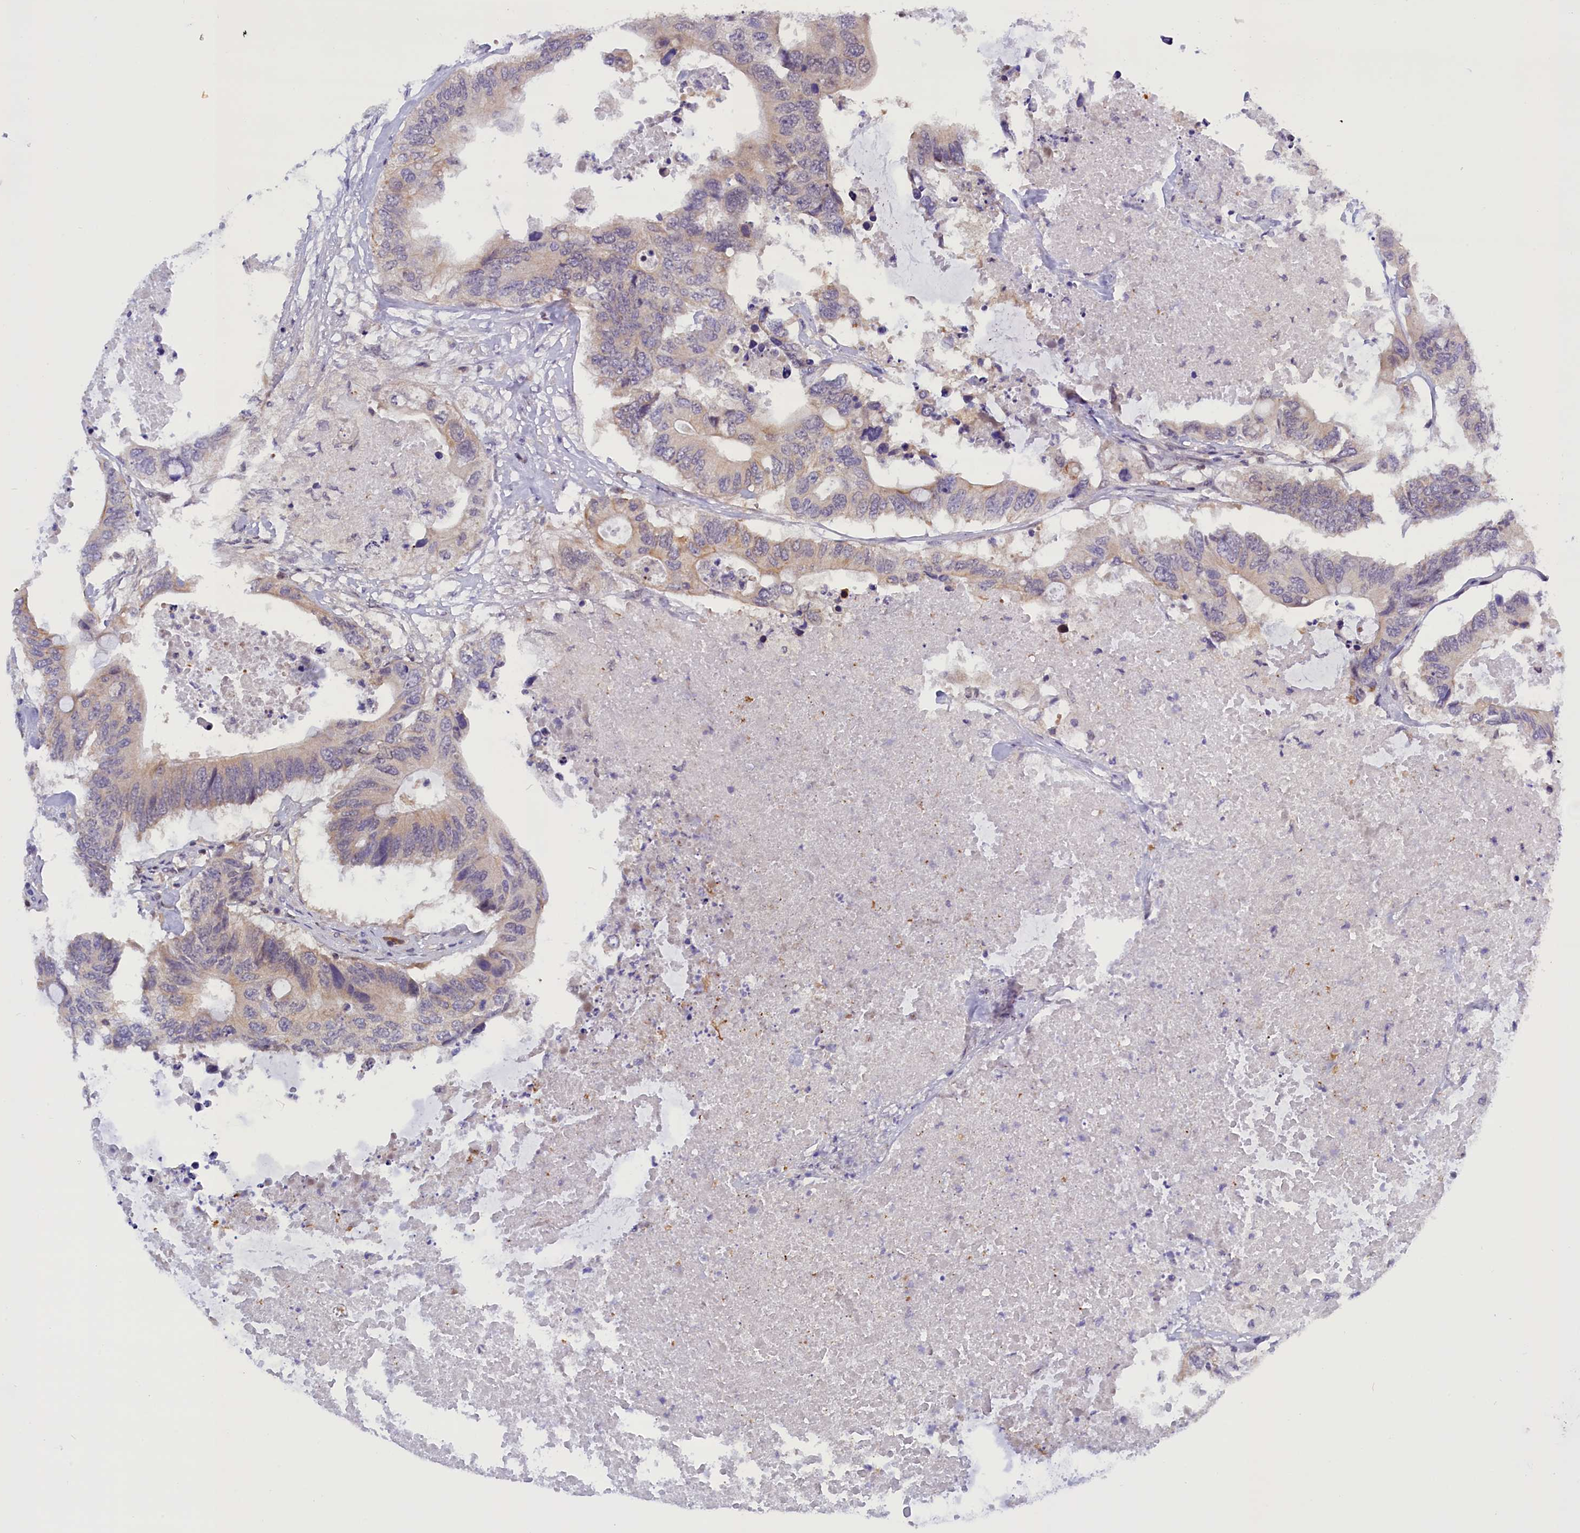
{"staining": {"intensity": "negative", "quantity": "none", "location": "none"}, "tissue": "colorectal cancer", "cell_type": "Tumor cells", "image_type": "cancer", "snomed": [{"axis": "morphology", "description": "Adenocarcinoma, NOS"}, {"axis": "topography", "description": "Colon"}], "caption": "Colorectal adenocarcinoma was stained to show a protein in brown. There is no significant staining in tumor cells.", "gene": "TBCB", "patient": {"sex": "male", "age": 71}}